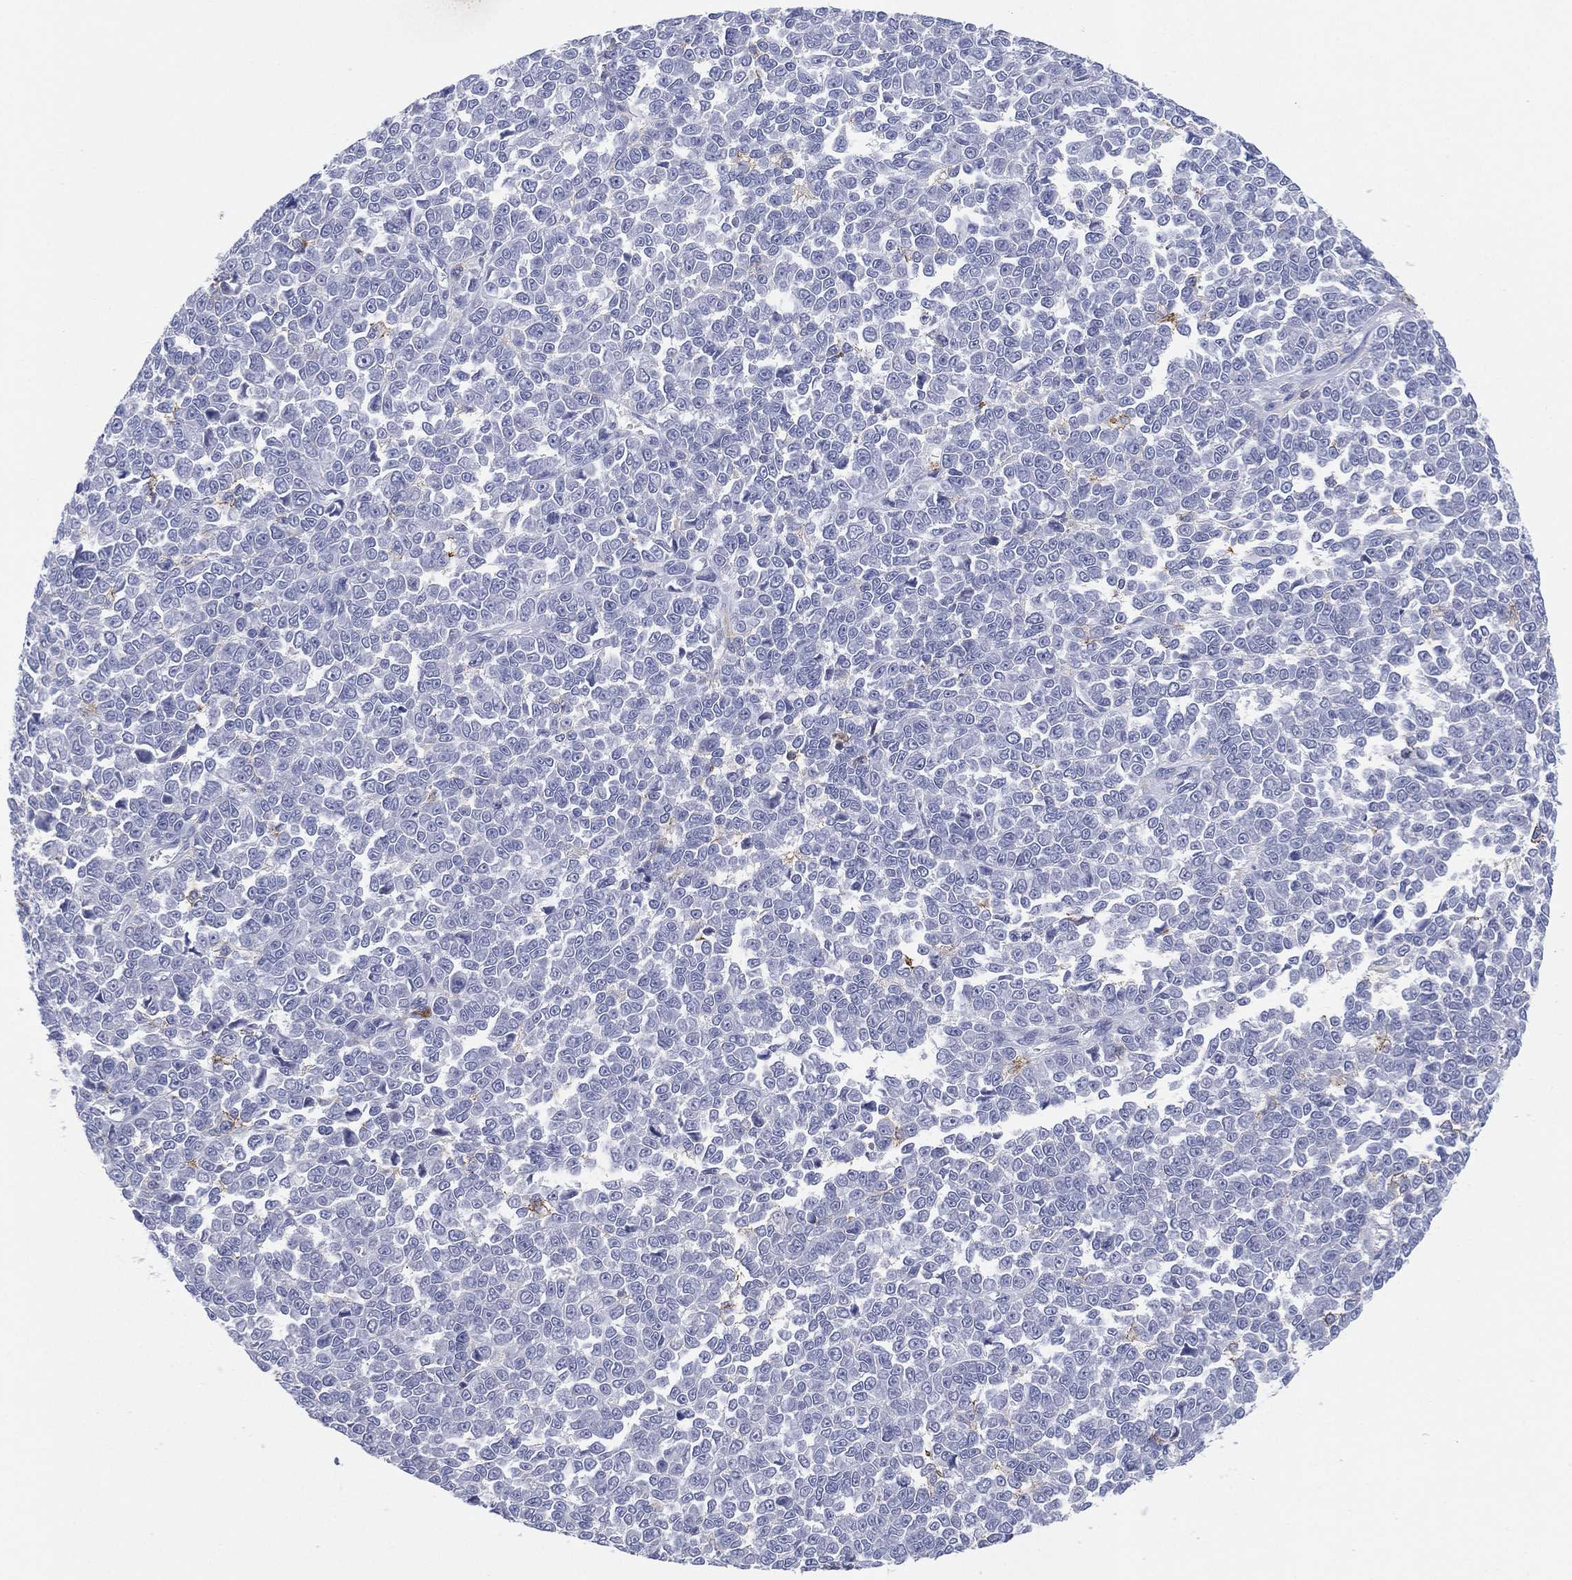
{"staining": {"intensity": "negative", "quantity": "none", "location": "none"}, "tissue": "melanoma", "cell_type": "Tumor cells", "image_type": "cancer", "snomed": [{"axis": "morphology", "description": "Malignant melanoma, NOS"}, {"axis": "topography", "description": "Skin"}], "caption": "A micrograph of melanoma stained for a protein displays no brown staining in tumor cells.", "gene": "SELPLG", "patient": {"sex": "female", "age": 95}}